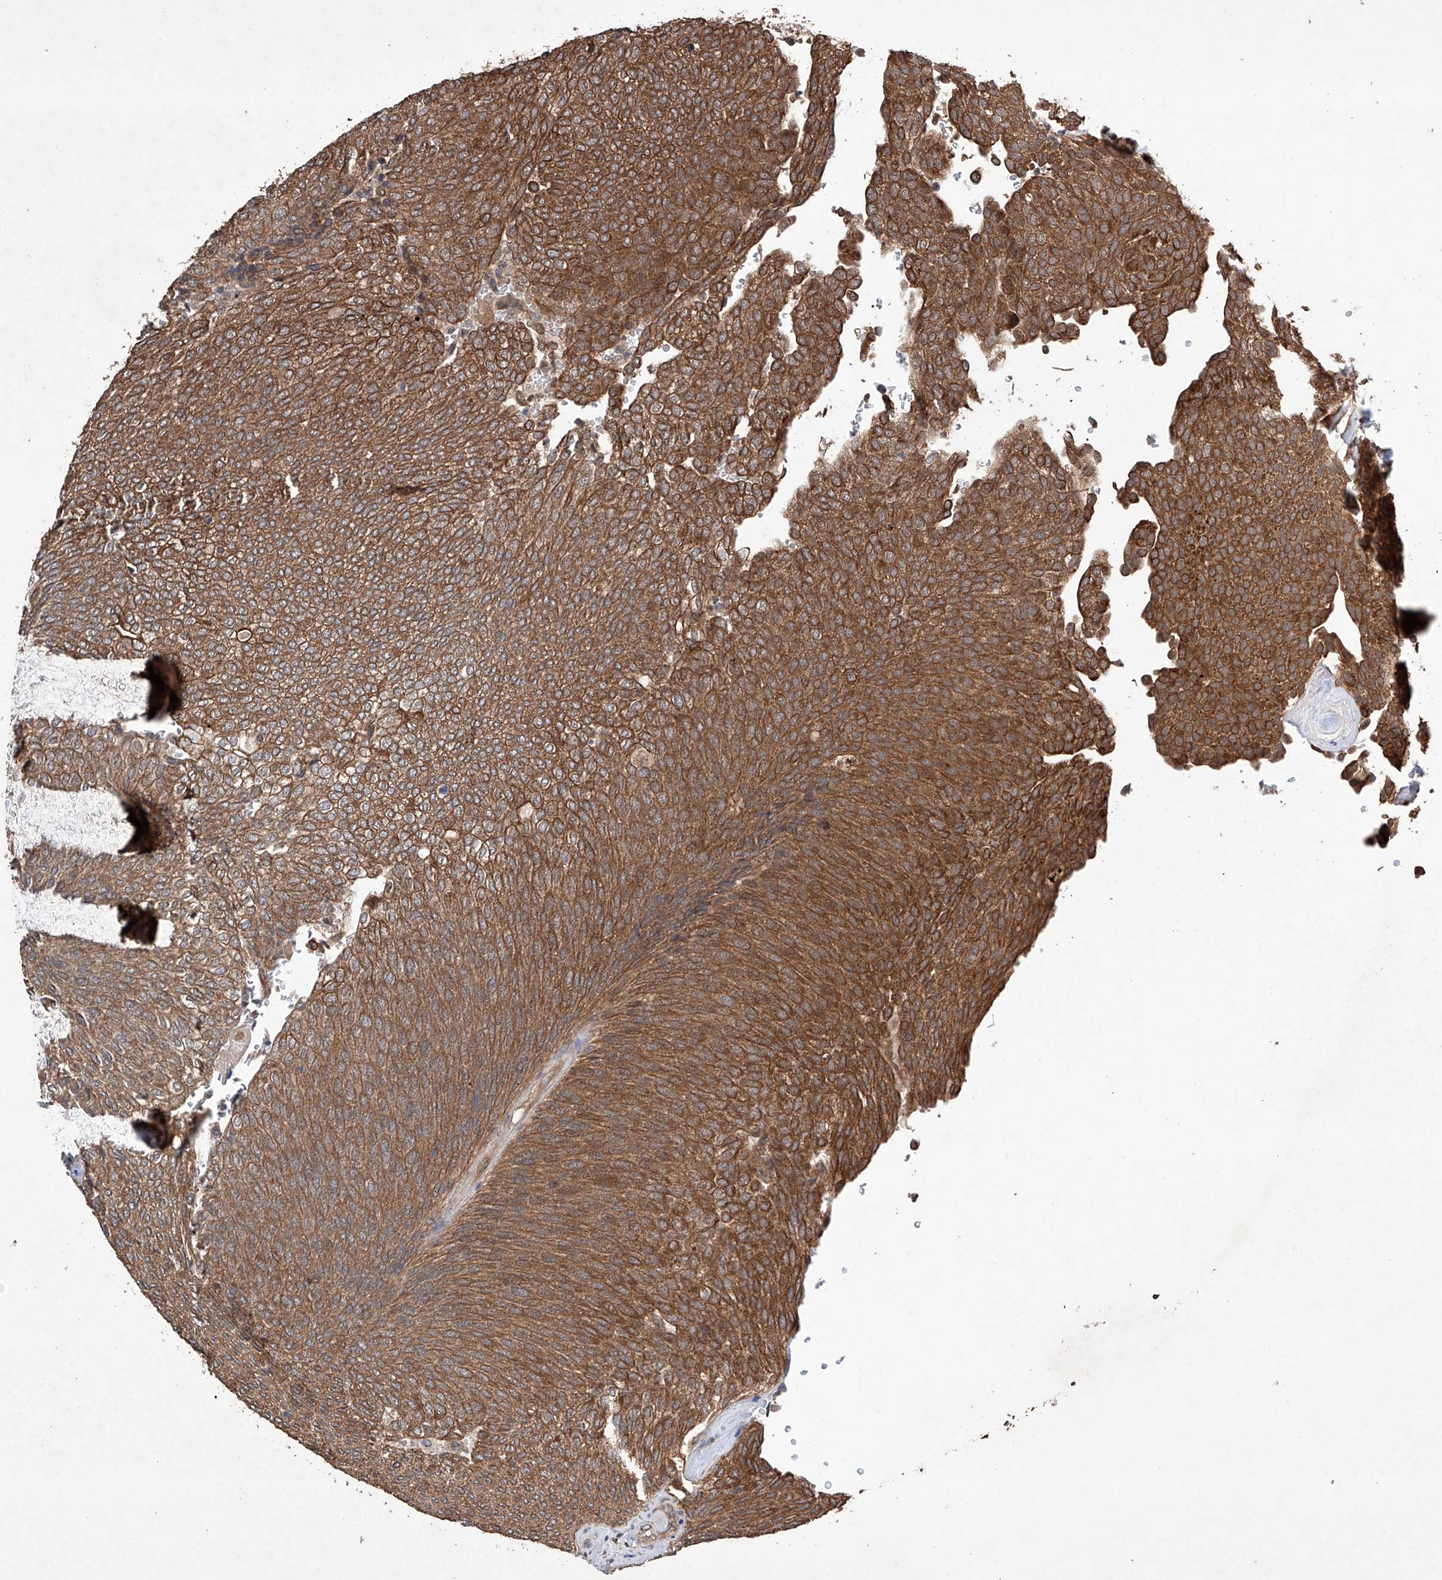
{"staining": {"intensity": "moderate", "quantity": ">75%", "location": "cytoplasmic/membranous"}, "tissue": "urothelial cancer", "cell_type": "Tumor cells", "image_type": "cancer", "snomed": [{"axis": "morphology", "description": "Urothelial carcinoma, Low grade"}, {"axis": "topography", "description": "Urinary bladder"}], "caption": "A high-resolution photomicrograph shows immunohistochemistry staining of low-grade urothelial carcinoma, which demonstrates moderate cytoplasmic/membranous expression in about >75% of tumor cells. Nuclei are stained in blue.", "gene": "LURAP1", "patient": {"sex": "female", "age": 79}}